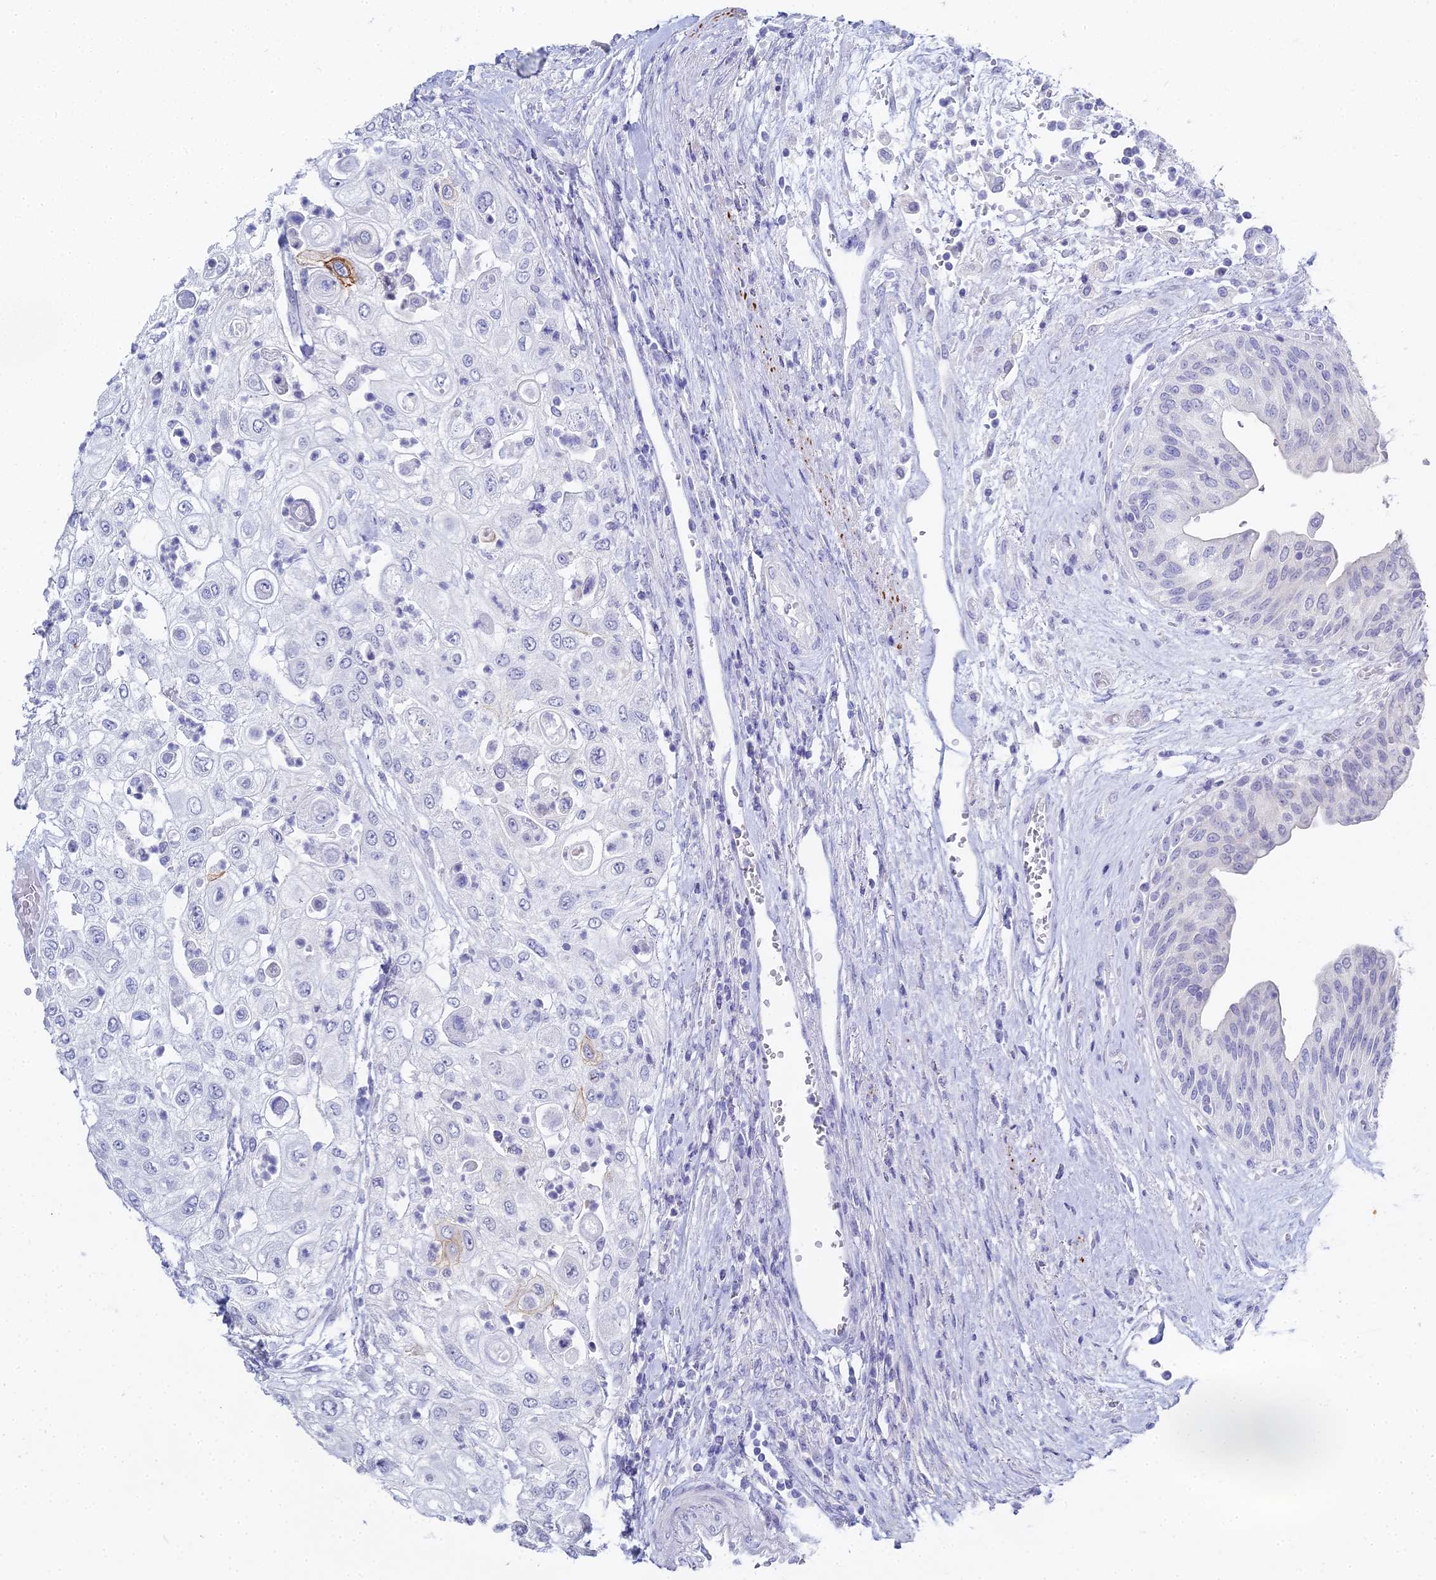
{"staining": {"intensity": "negative", "quantity": "none", "location": "none"}, "tissue": "urothelial cancer", "cell_type": "Tumor cells", "image_type": "cancer", "snomed": [{"axis": "morphology", "description": "Urothelial carcinoma, High grade"}, {"axis": "topography", "description": "Urinary bladder"}], "caption": "An image of urothelial cancer stained for a protein demonstrates no brown staining in tumor cells.", "gene": "ALPP", "patient": {"sex": "female", "age": 79}}